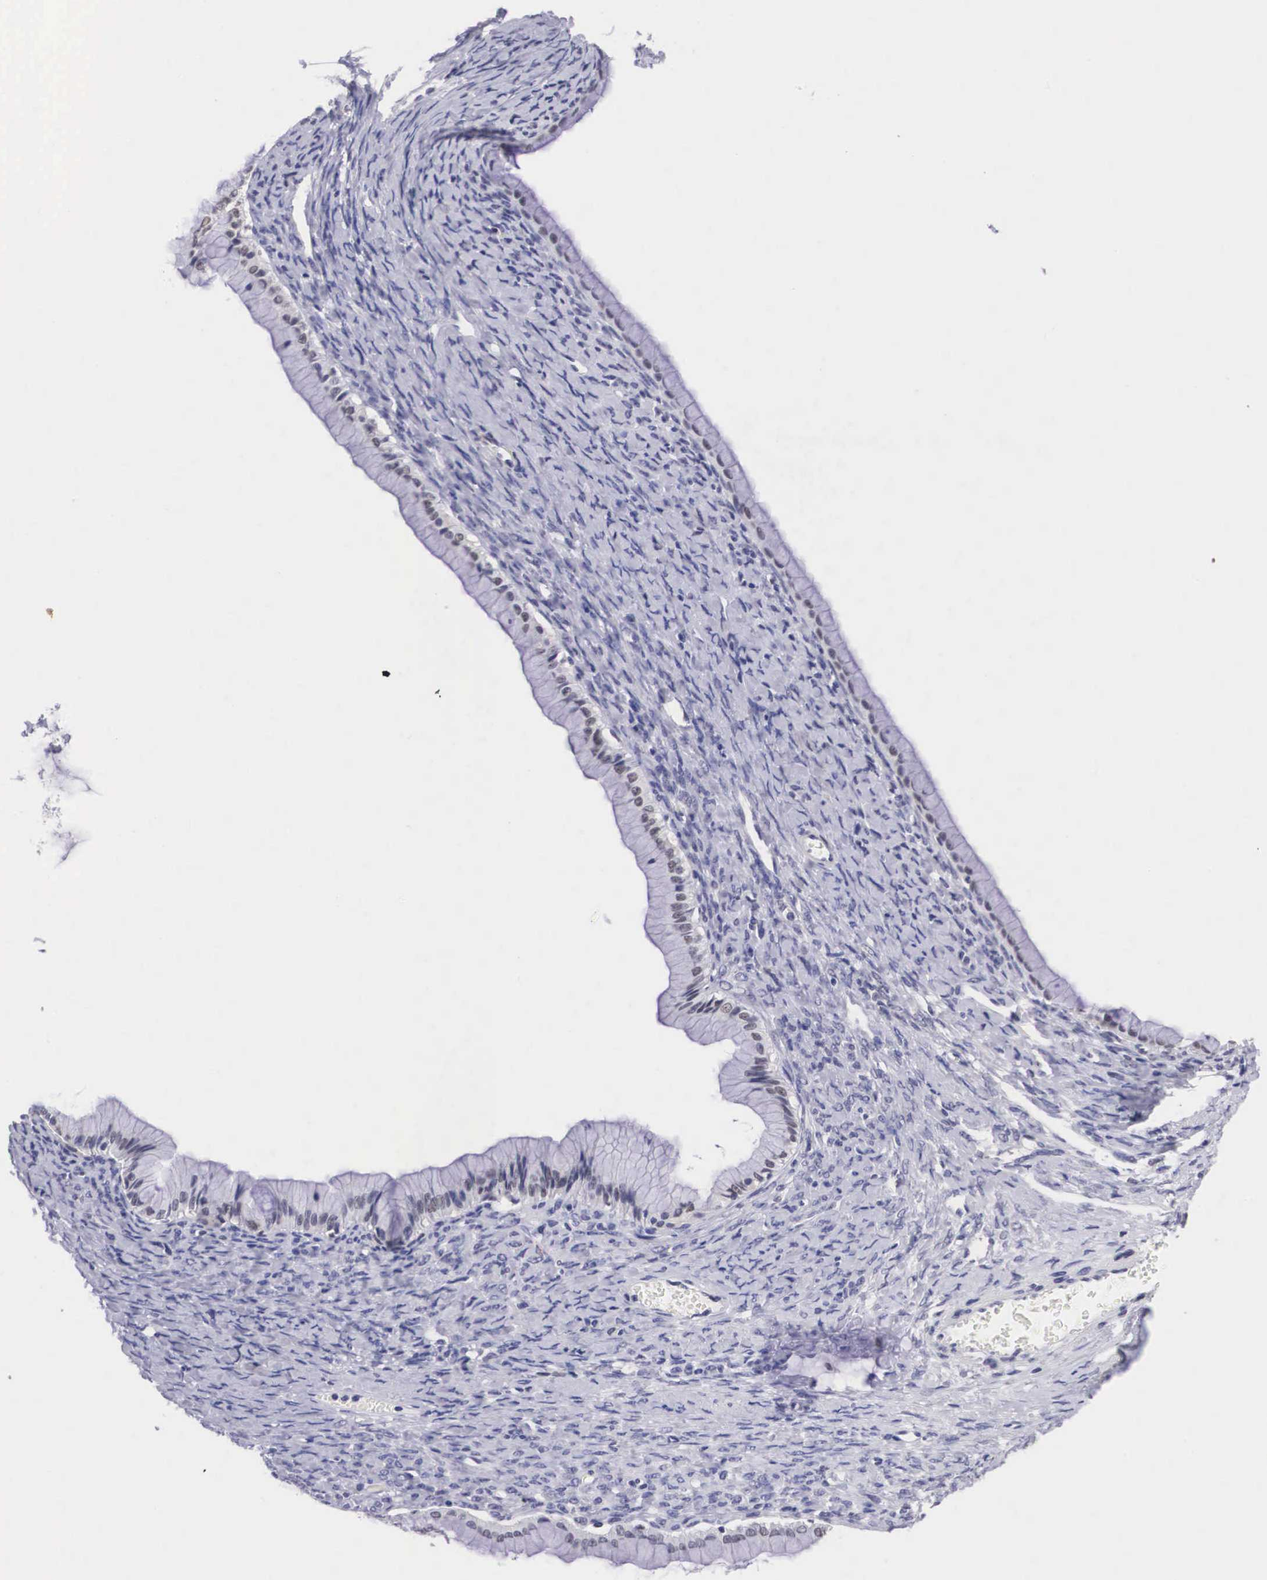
{"staining": {"intensity": "moderate", "quantity": ">75%", "location": "nuclear"}, "tissue": "ovarian cancer", "cell_type": "Tumor cells", "image_type": "cancer", "snomed": [{"axis": "morphology", "description": "Cystadenocarcinoma, mucinous, NOS"}, {"axis": "topography", "description": "Ovary"}], "caption": "Immunohistochemical staining of mucinous cystadenocarcinoma (ovarian) reveals medium levels of moderate nuclear protein expression in about >75% of tumor cells. The staining was performed using DAB (3,3'-diaminobenzidine), with brown indicating positive protein expression. Nuclei are stained blue with hematoxylin.", "gene": "ETV6", "patient": {"sex": "female", "age": 25}}